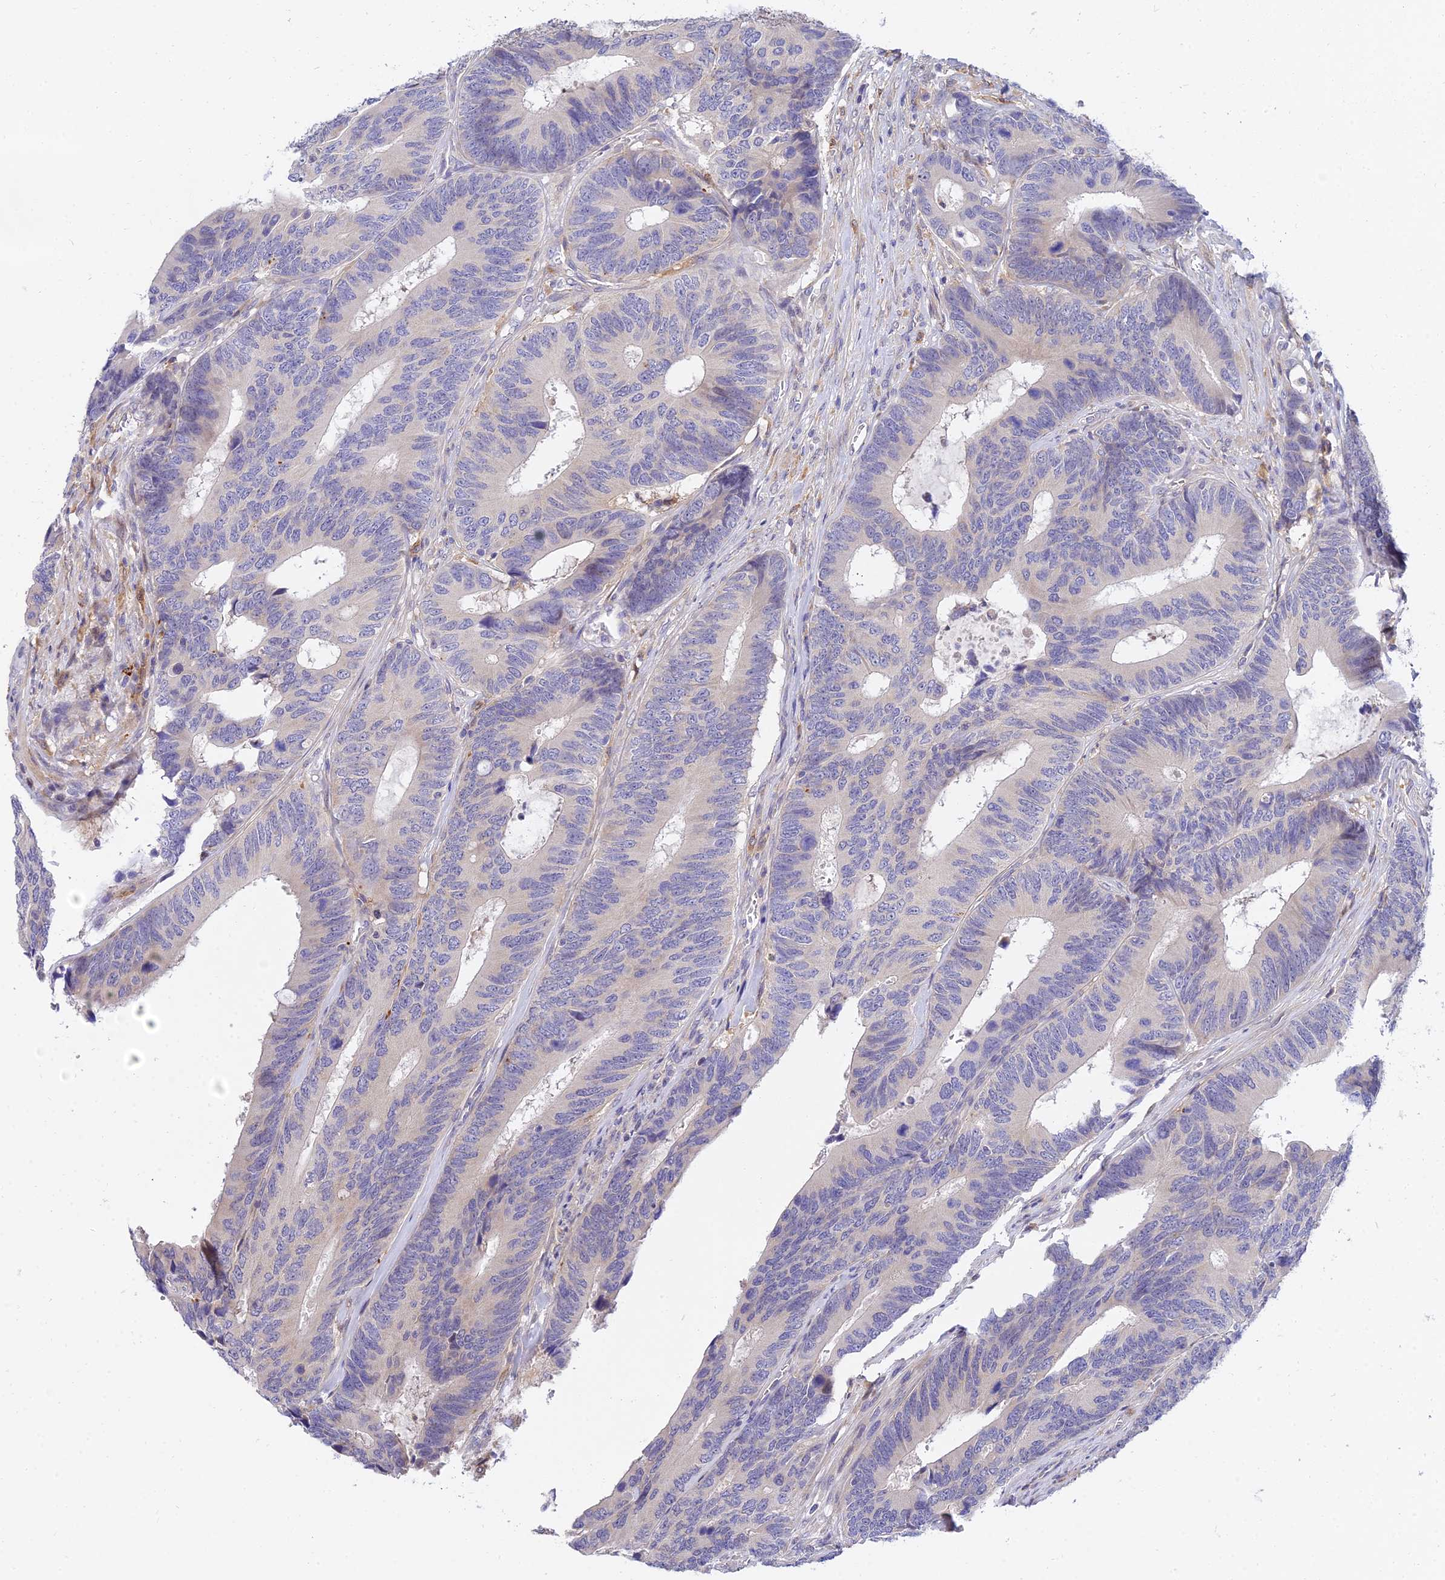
{"staining": {"intensity": "negative", "quantity": "none", "location": "none"}, "tissue": "colorectal cancer", "cell_type": "Tumor cells", "image_type": "cancer", "snomed": [{"axis": "morphology", "description": "Adenocarcinoma, NOS"}, {"axis": "topography", "description": "Colon"}], "caption": "This is a histopathology image of IHC staining of adenocarcinoma (colorectal), which shows no positivity in tumor cells.", "gene": "ARL8B", "patient": {"sex": "male", "age": 87}}